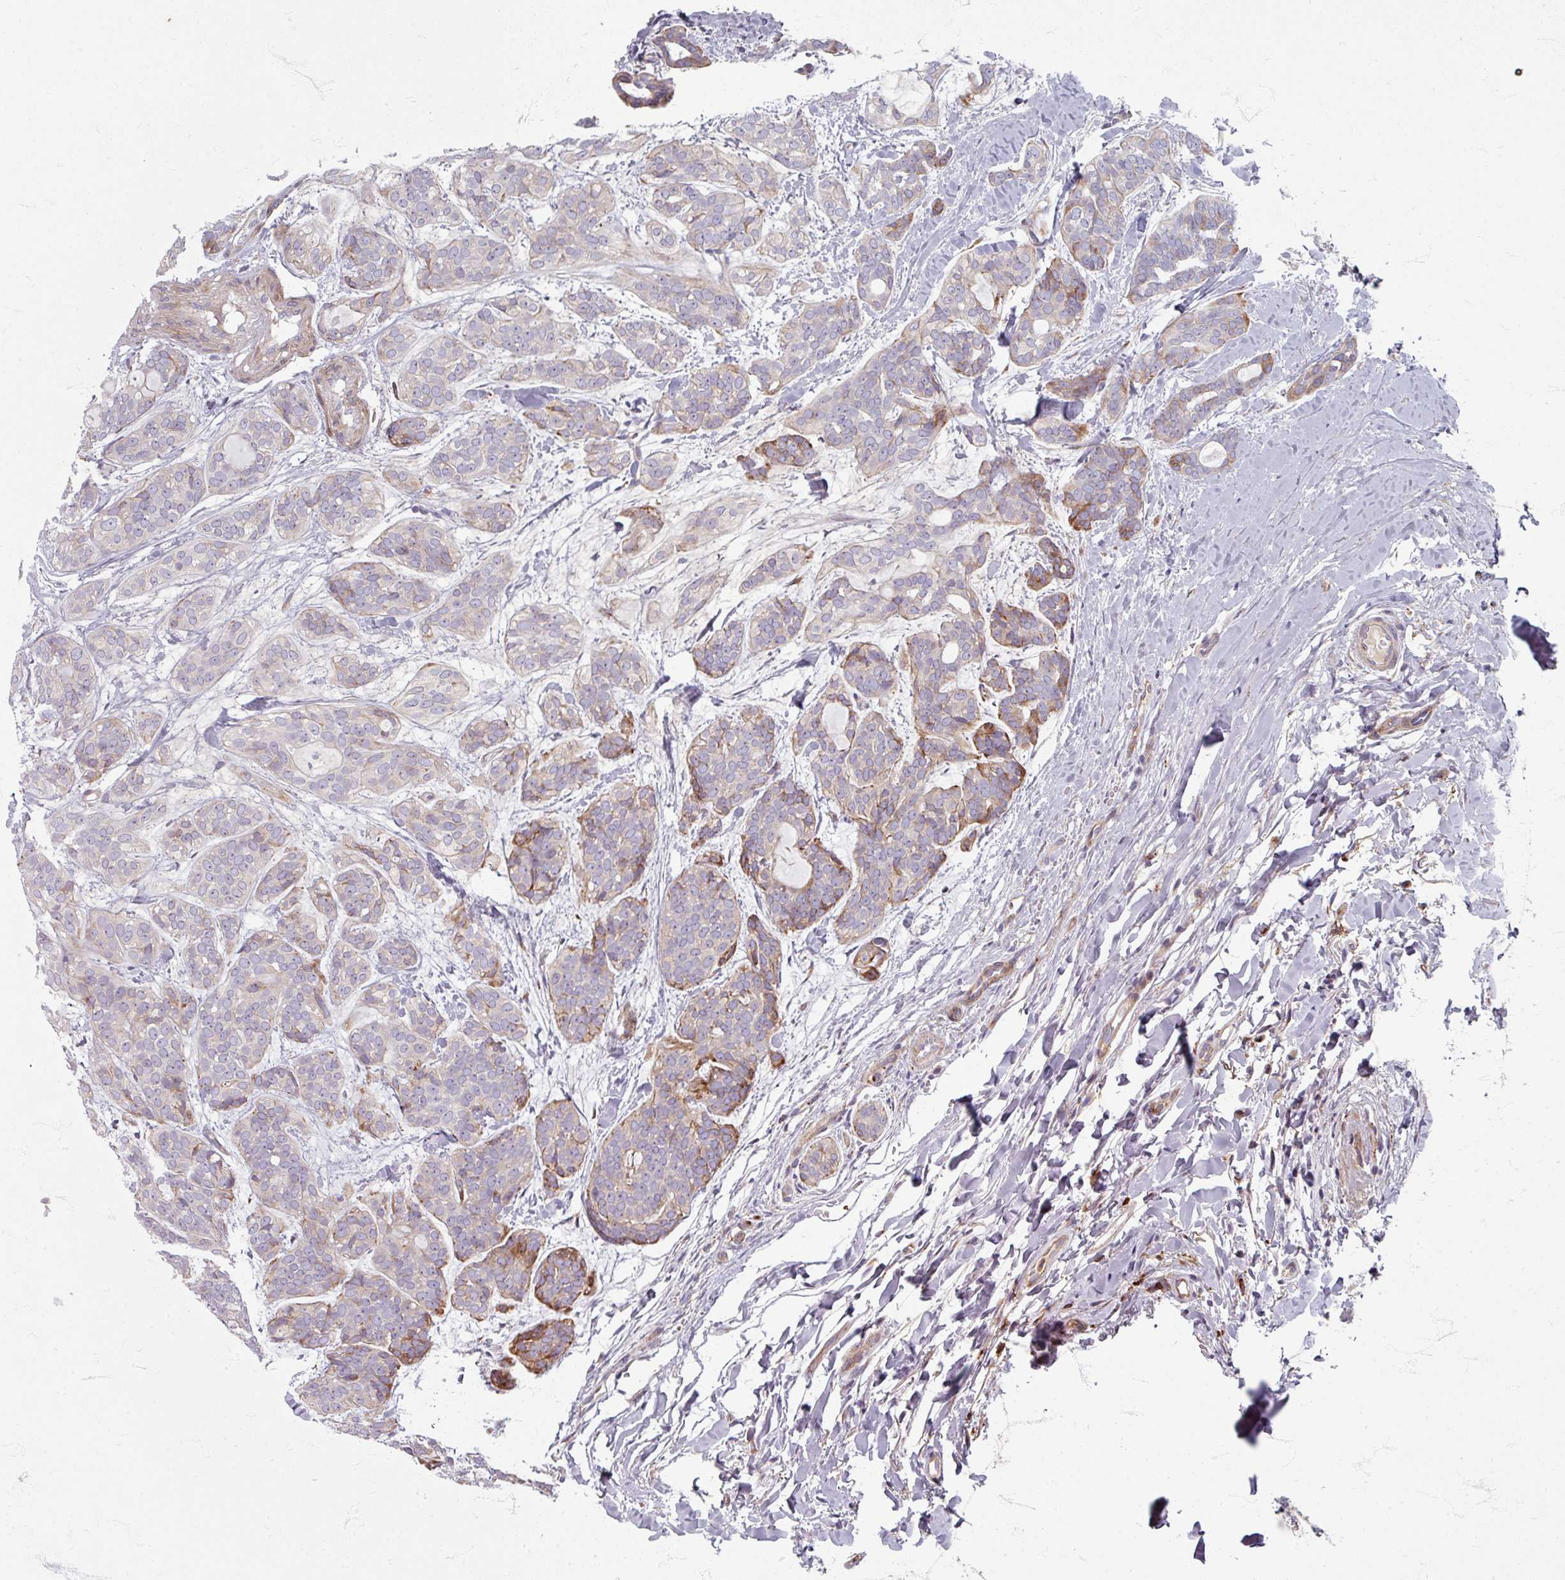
{"staining": {"intensity": "moderate", "quantity": "<25%", "location": "cytoplasmic/membranous"}, "tissue": "head and neck cancer", "cell_type": "Tumor cells", "image_type": "cancer", "snomed": [{"axis": "morphology", "description": "Adenocarcinoma, NOS"}, {"axis": "topography", "description": "Head-Neck"}], "caption": "Tumor cells display low levels of moderate cytoplasmic/membranous expression in about <25% of cells in human adenocarcinoma (head and neck).", "gene": "GABARAPL1", "patient": {"sex": "male", "age": 66}}